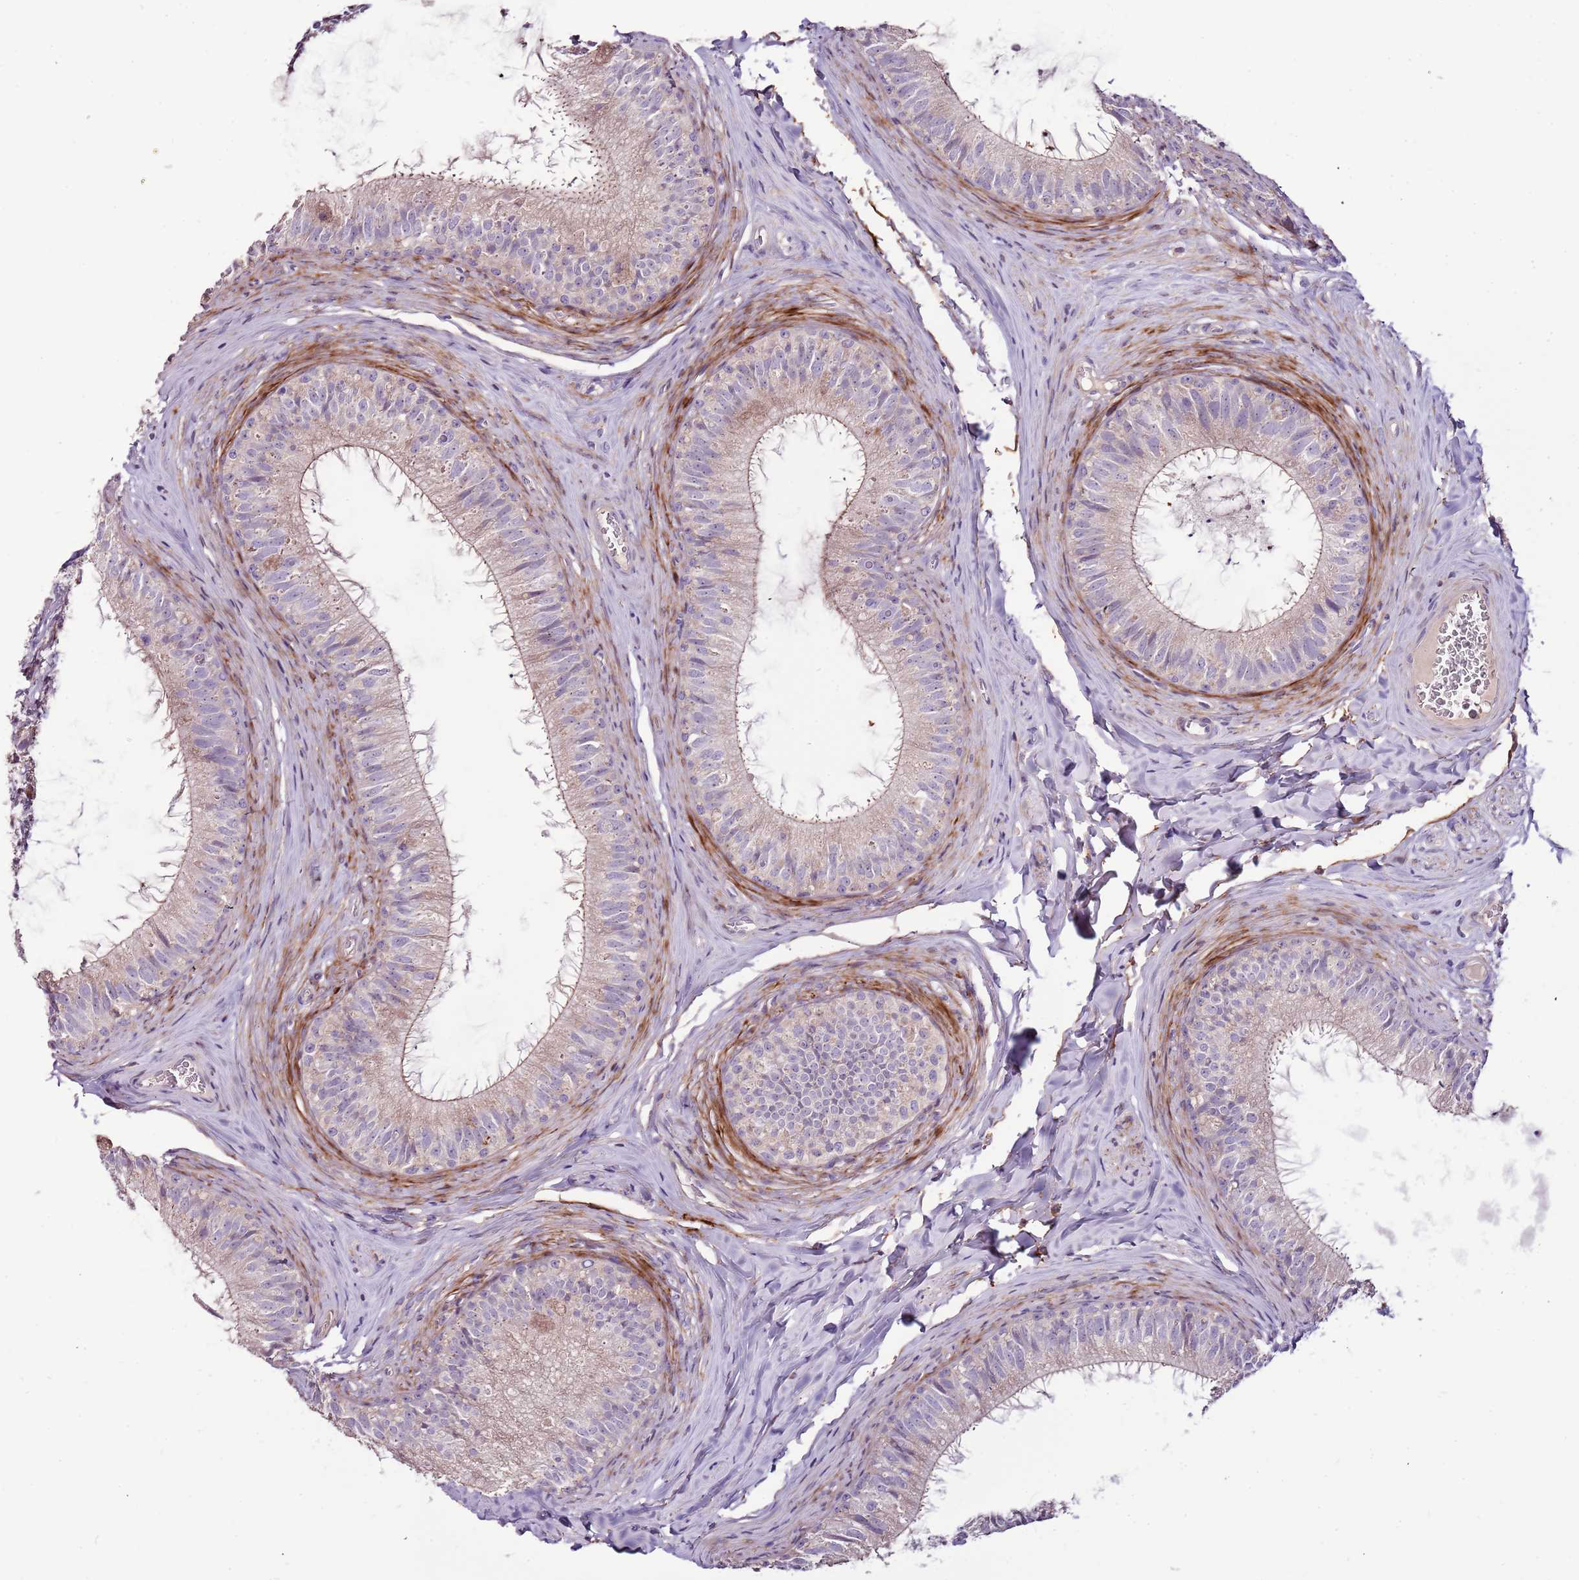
{"staining": {"intensity": "weak", "quantity": "25%-75%", "location": "cytoplasmic/membranous"}, "tissue": "epididymis", "cell_type": "Glandular cells", "image_type": "normal", "snomed": [{"axis": "morphology", "description": "Normal tissue, NOS"}, {"axis": "topography", "description": "Epididymis"}], "caption": "DAB (3,3'-diaminobenzidine) immunohistochemical staining of normal epididymis shows weak cytoplasmic/membranous protein staining in about 25%-75% of glandular cells. (DAB IHC with brightfield microscopy, high magnification).", "gene": "NKX2", "patient": {"sex": "male", "age": 34}}